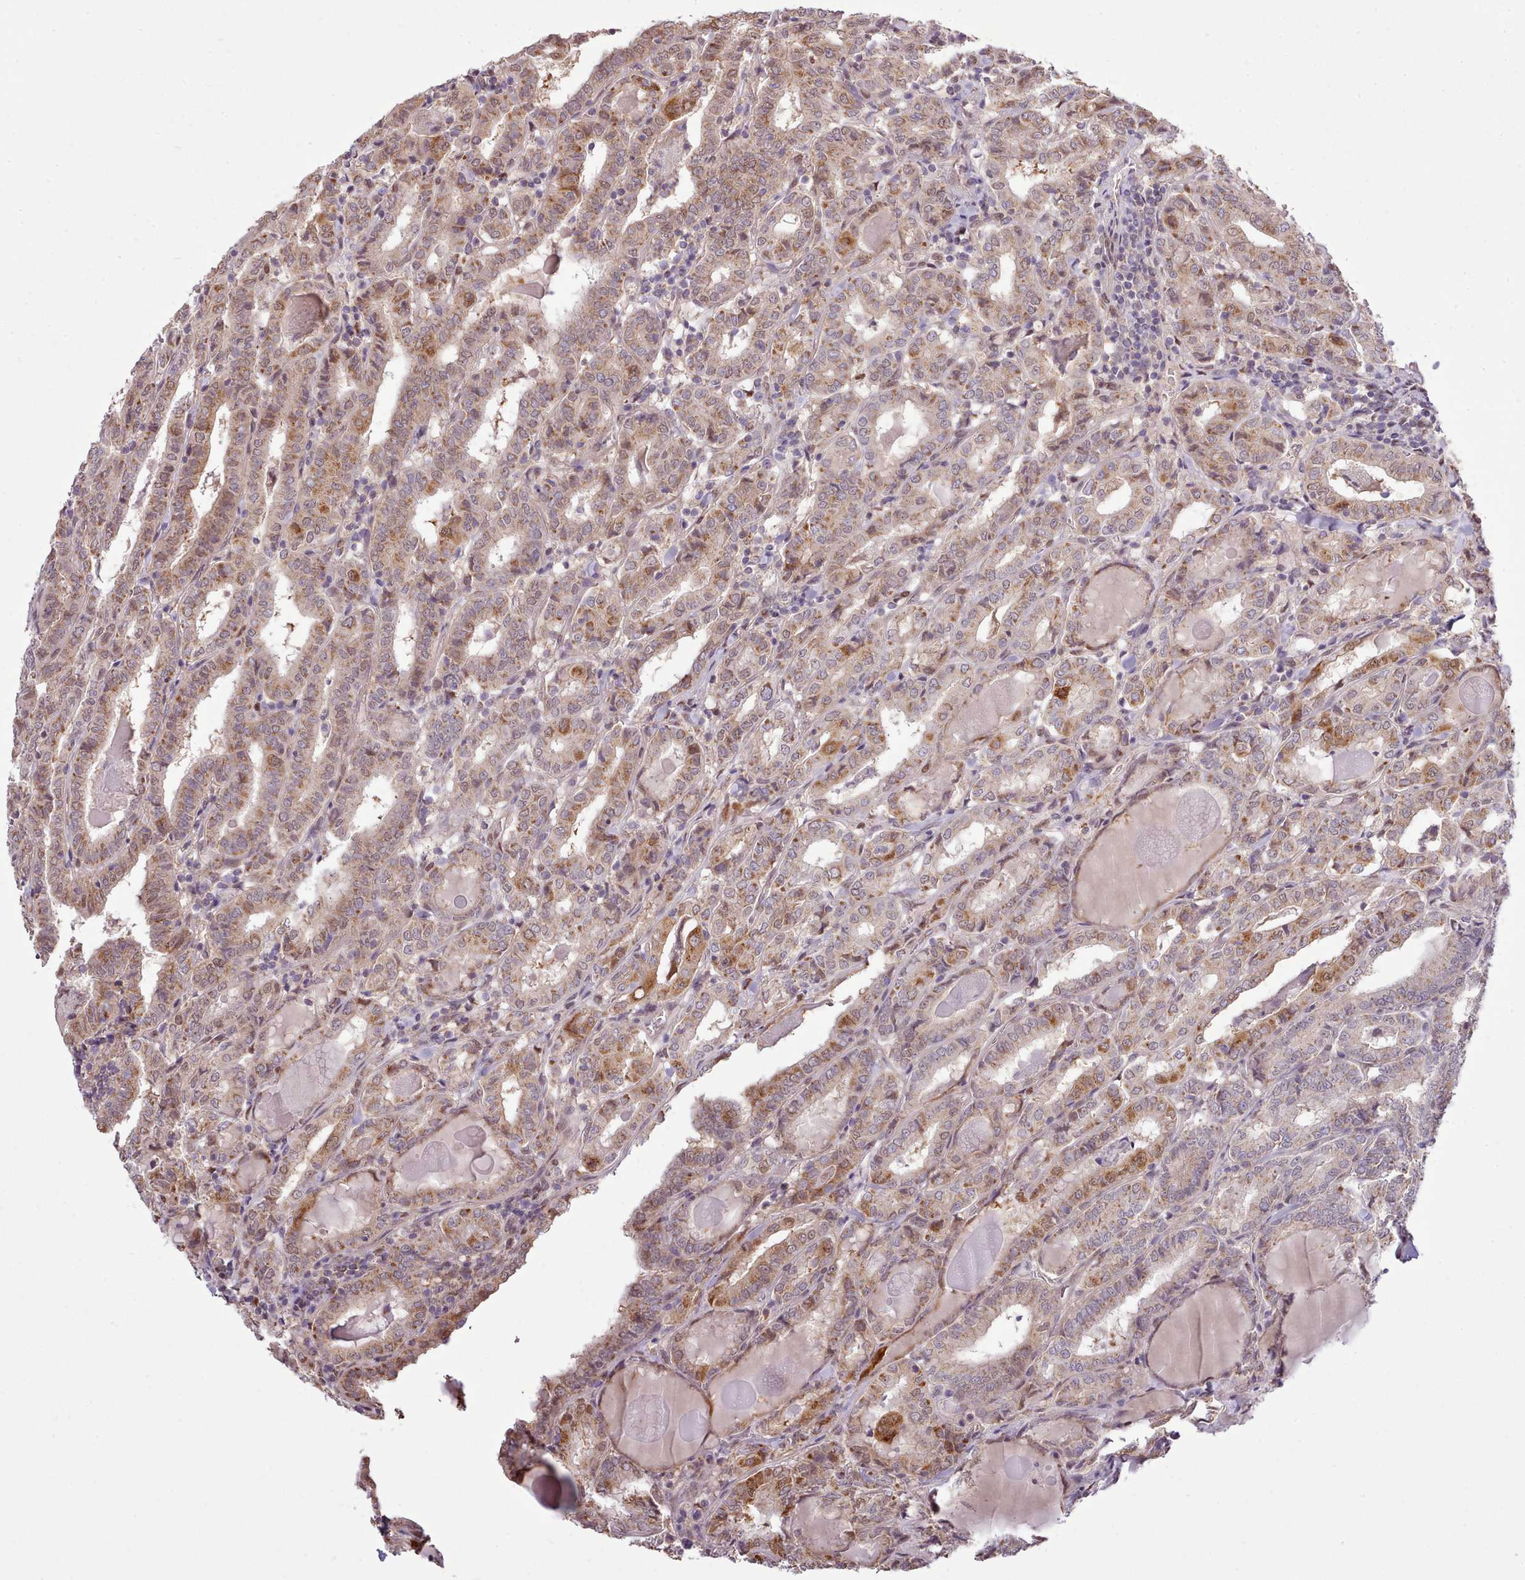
{"staining": {"intensity": "moderate", "quantity": ">75%", "location": "cytoplasmic/membranous"}, "tissue": "thyroid cancer", "cell_type": "Tumor cells", "image_type": "cancer", "snomed": [{"axis": "morphology", "description": "Papillary adenocarcinoma, NOS"}, {"axis": "topography", "description": "Thyroid gland"}], "caption": "Immunohistochemistry histopathology image of human thyroid cancer stained for a protein (brown), which displays medium levels of moderate cytoplasmic/membranous positivity in about >75% of tumor cells.", "gene": "ARL2BP", "patient": {"sex": "female", "age": 72}}